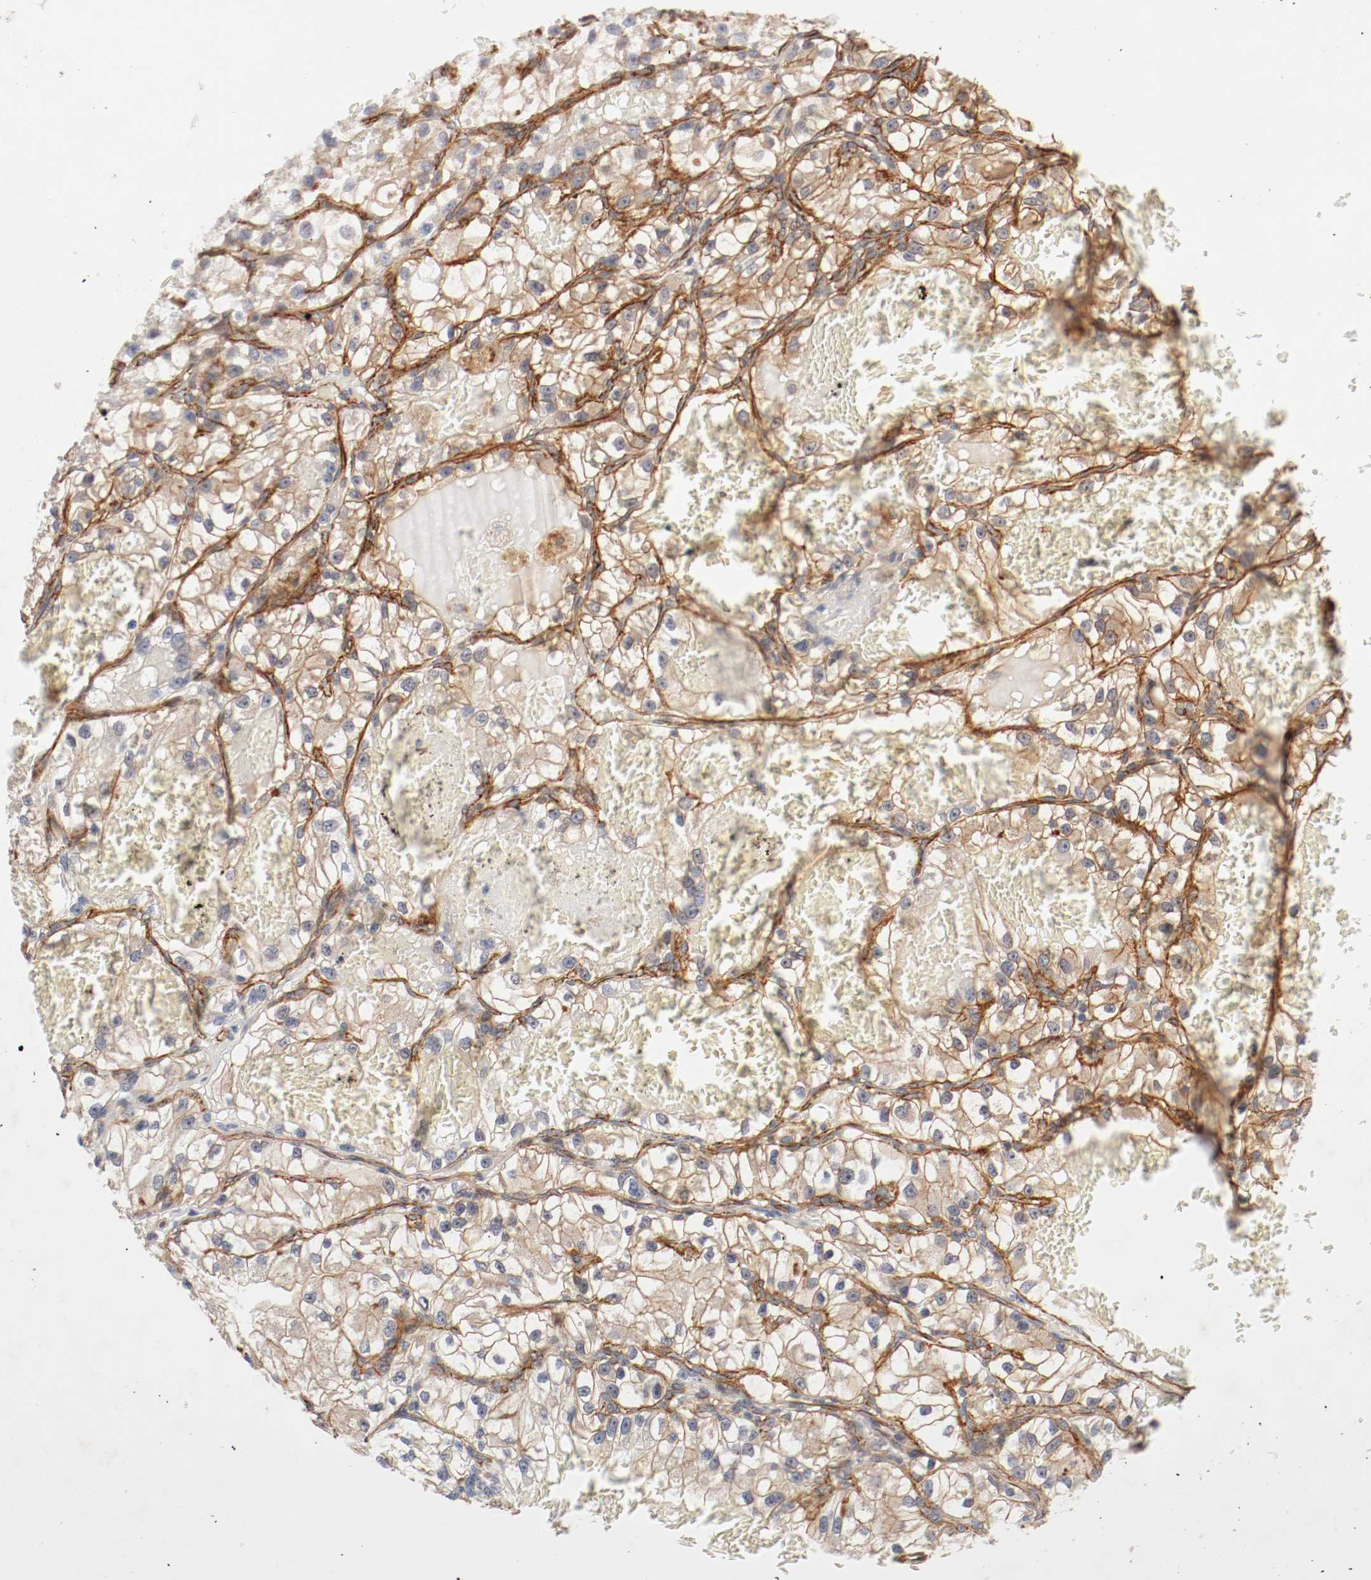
{"staining": {"intensity": "moderate", "quantity": ">75%", "location": "cytoplasmic/membranous"}, "tissue": "renal cancer", "cell_type": "Tumor cells", "image_type": "cancer", "snomed": [{"axis": "morphology", "description": "Adenocarcinoma, NOS"}, {"axis": "topography", "description": "Kidney"}], "caption": "Brown immunohistochemical staining in adenocarcinoma (renal) demonstrates moderate cytoplasmic/membranous positivity in approximately >75% of tumor cells.", "gene": "TYK2", "patient": {"sex": "female", "age": 57}}